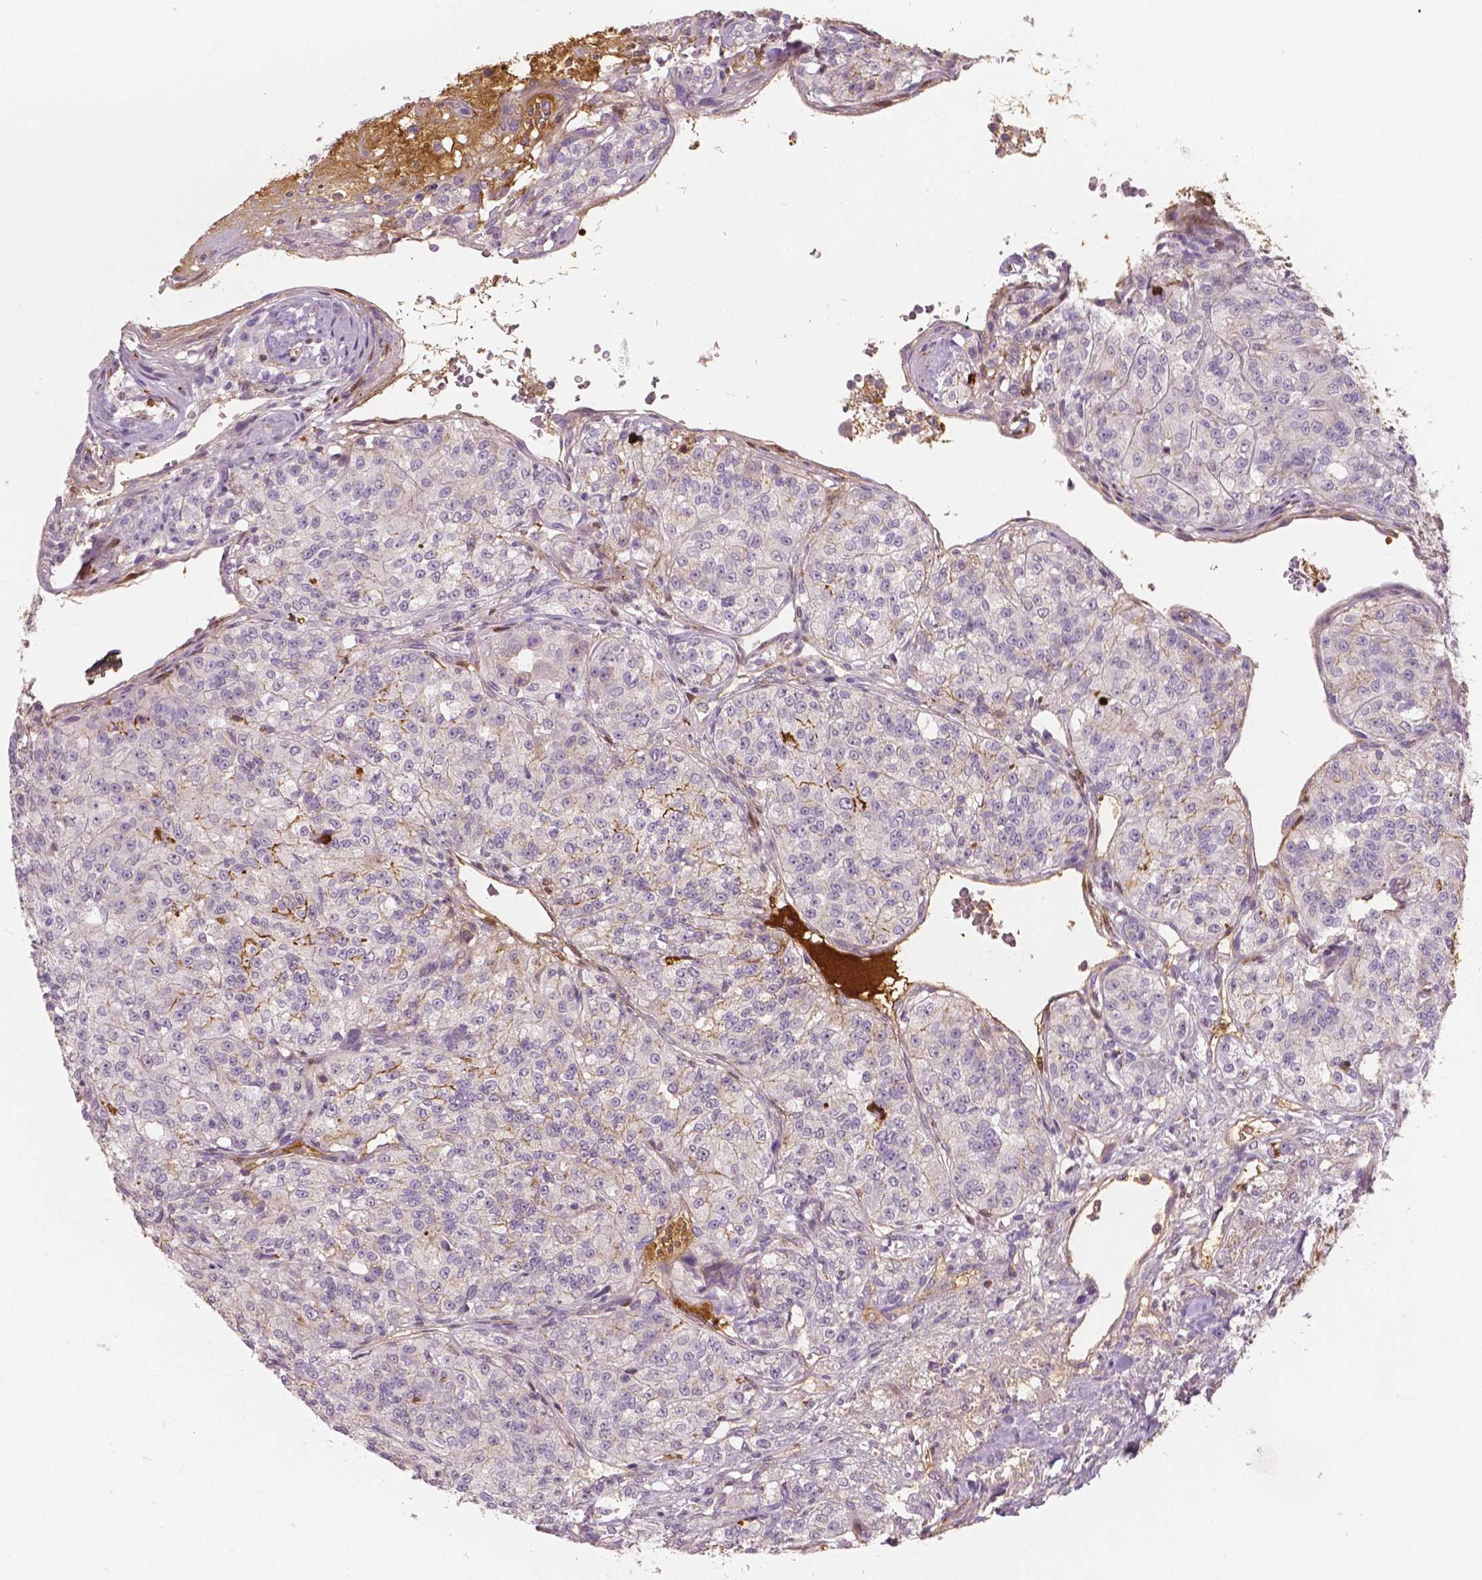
{"staining": {"intensity": "negative", "quantity": "none", "location": "none"}, "tissue": "renal cancer", "cell_type": "Tumor cells", "image_type": "cancer", "snomed": [{"axis": "morphology", "description": "Adenocarcinoma, NOS"}, {"axis": "topography", "description": "Kidney"}], "caption": "Immunohistochemistry image of renal cancer (adenocarcinoma) stained for a protein (brown), which displays no staining in tumor cells.", "gene": "APOA4", "patient": {"sex": "female", "age": 63}}